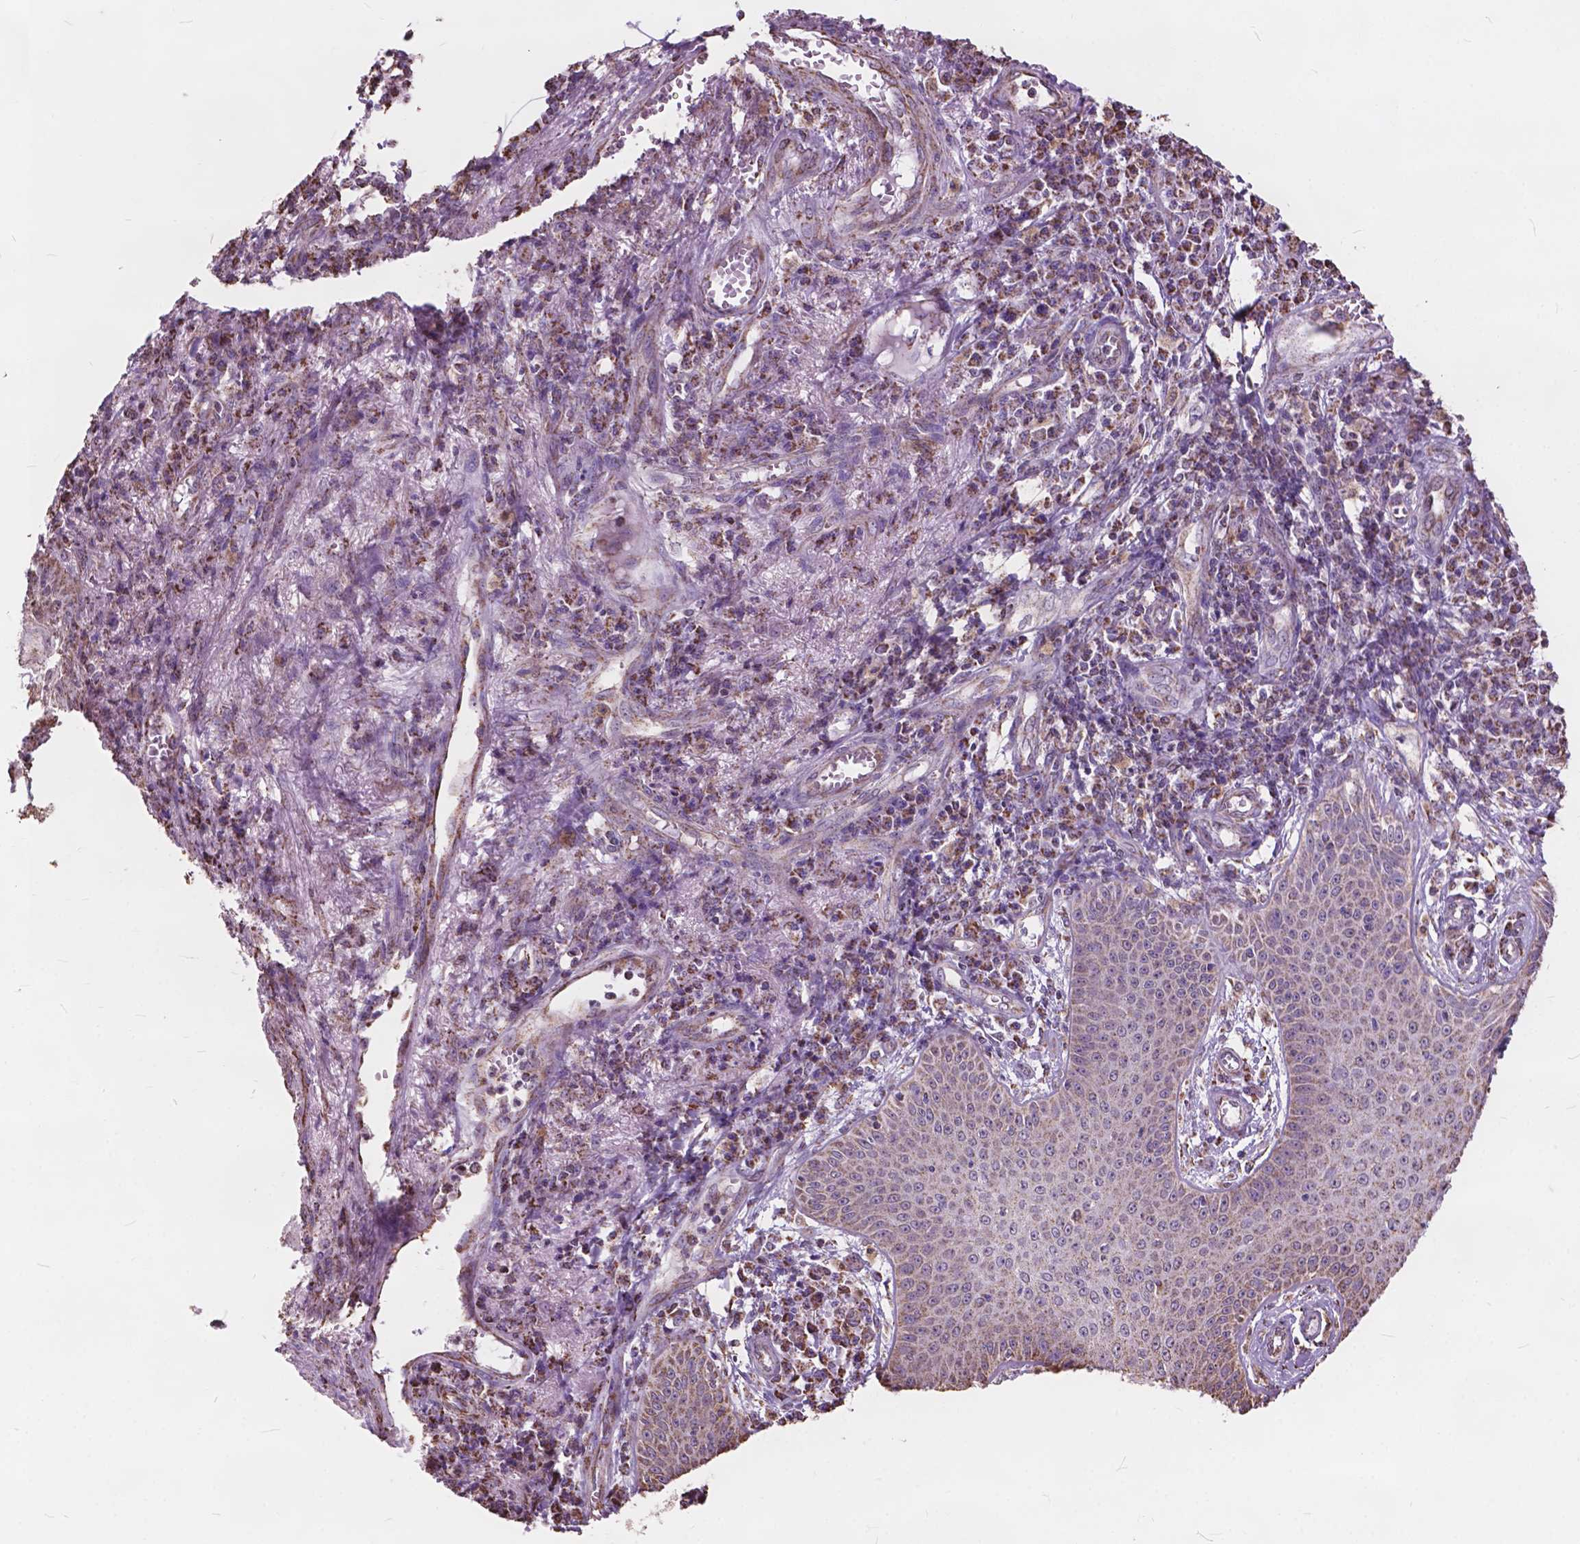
{"staining": {"intensity": "moderate", "quantity": "25%-75%", "location": "cytoplasmic/membranous"}, "tissue": "skin cancer", "cell_type": "Tumor cells", "image_type": "cancer", "snomed": [{"axis": "morphology", "description": "Squamous cell carcinoma, NOS"}, {"axis": "topography", "description": "Skin"}], "caption": "Immunohistochemical staining of skin cancer (squamous cell carcinoma) demonstrates moderate cytoplasmic/membranous protein positivity in approximately 25%-75% of tumor cells.", "gene": "SCOC", "patient": {"sex": "male", "age": 70}}